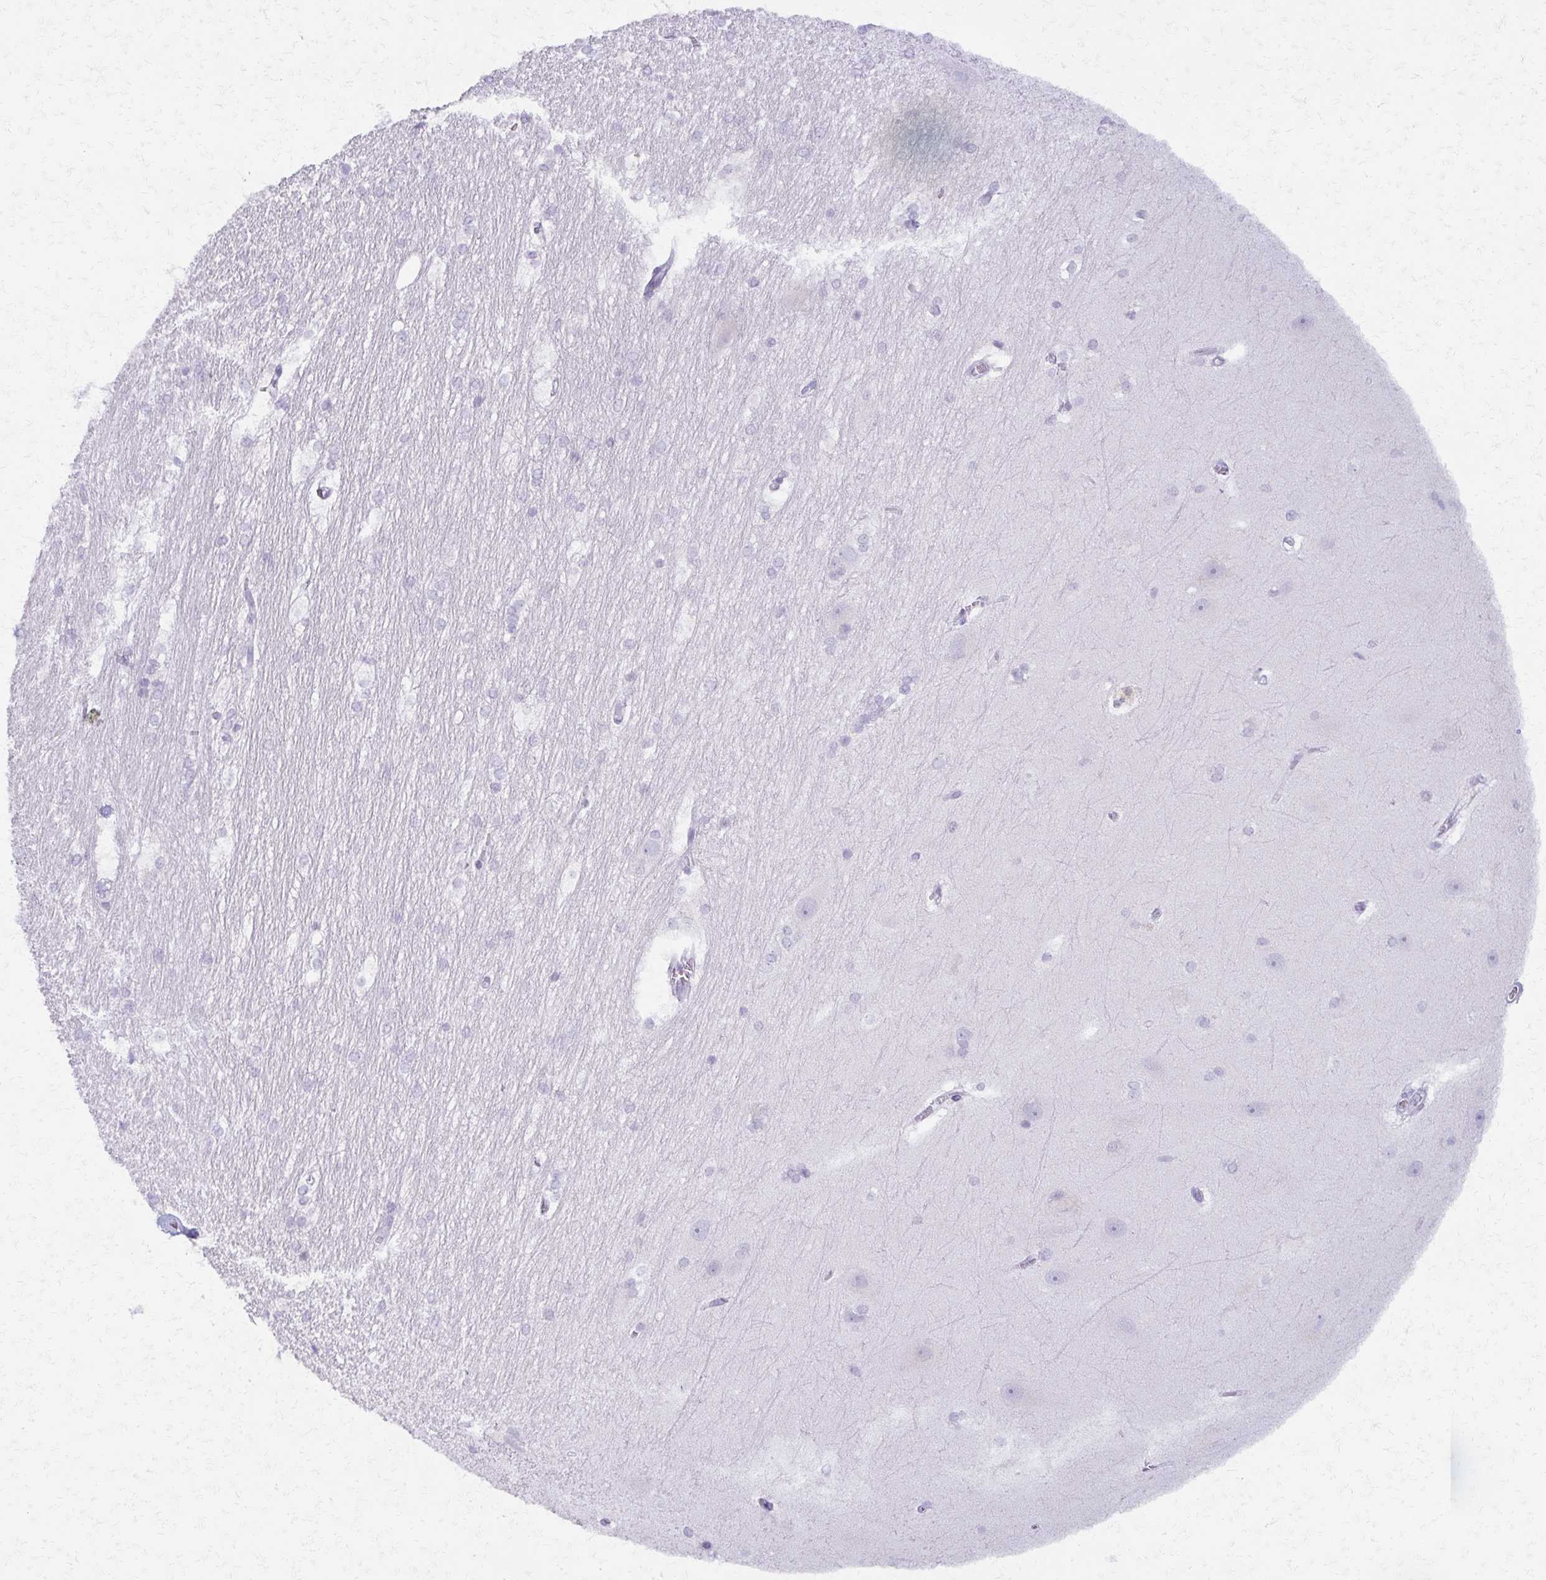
{"staining": {"intensity": "negative", "quantity": "none", "location": "none"}, "tissue": "hippocampus", "cell_type": "Glial cells", "image_type": "normal", "snomed": [{"axis": "morphology", "description": "Normal tissue, NOS"}, {"axis": "topography", "description": "Cerebral cortex"}, {"axis": "topography", "description": "Hippocampus"}], "caption": "DAB immunohistochemical staining of normal human hippocampus displays no significant staining in glial cells. (Stains: DAB (3,3'-diaminobenzidine) immunohistochemistry (IHC) with hematoxylin counter stain, Microscopy: brightfield microscopy at high magnification).", "gene": "MORC4", "patient": {"sex": "female", "age": 19}}